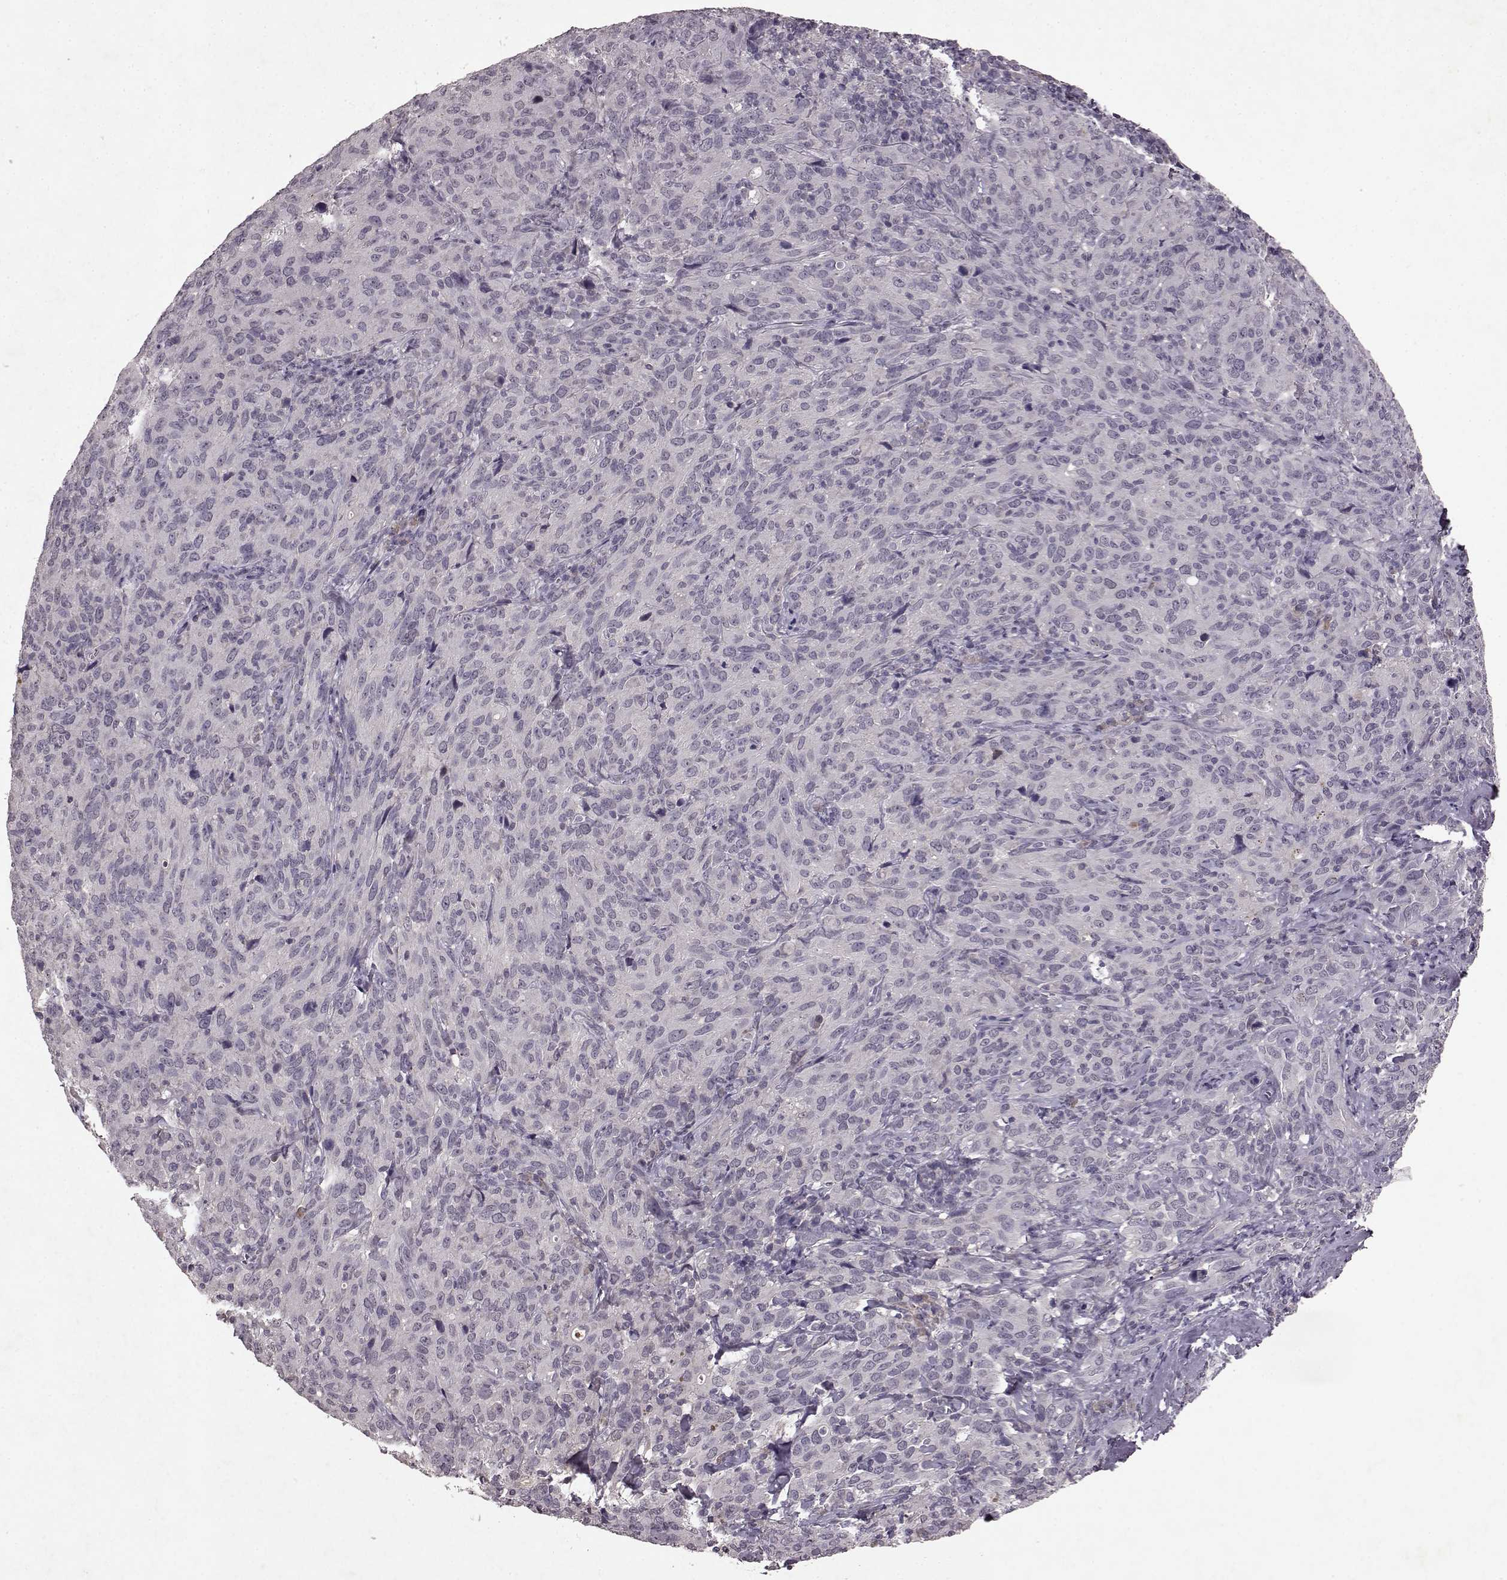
{"staining": {"intensity": "negative", "quantity": "none", "location": "none"}, "tissue": "cervical cancer", "cell_type": "Tumor cells", "image_type": "cancer", "snomed": [{"axis": "morphology", "description": "Squamous cell carcinoma, NOS"}, {"axis": "topography", "description": "Cervix"}], "caption": "Tumor cells show no significant positivity in cervical squamous cell carcinoma.", "gene": "FRRS1L", "patient": {"sex": "female", "age": 51}}